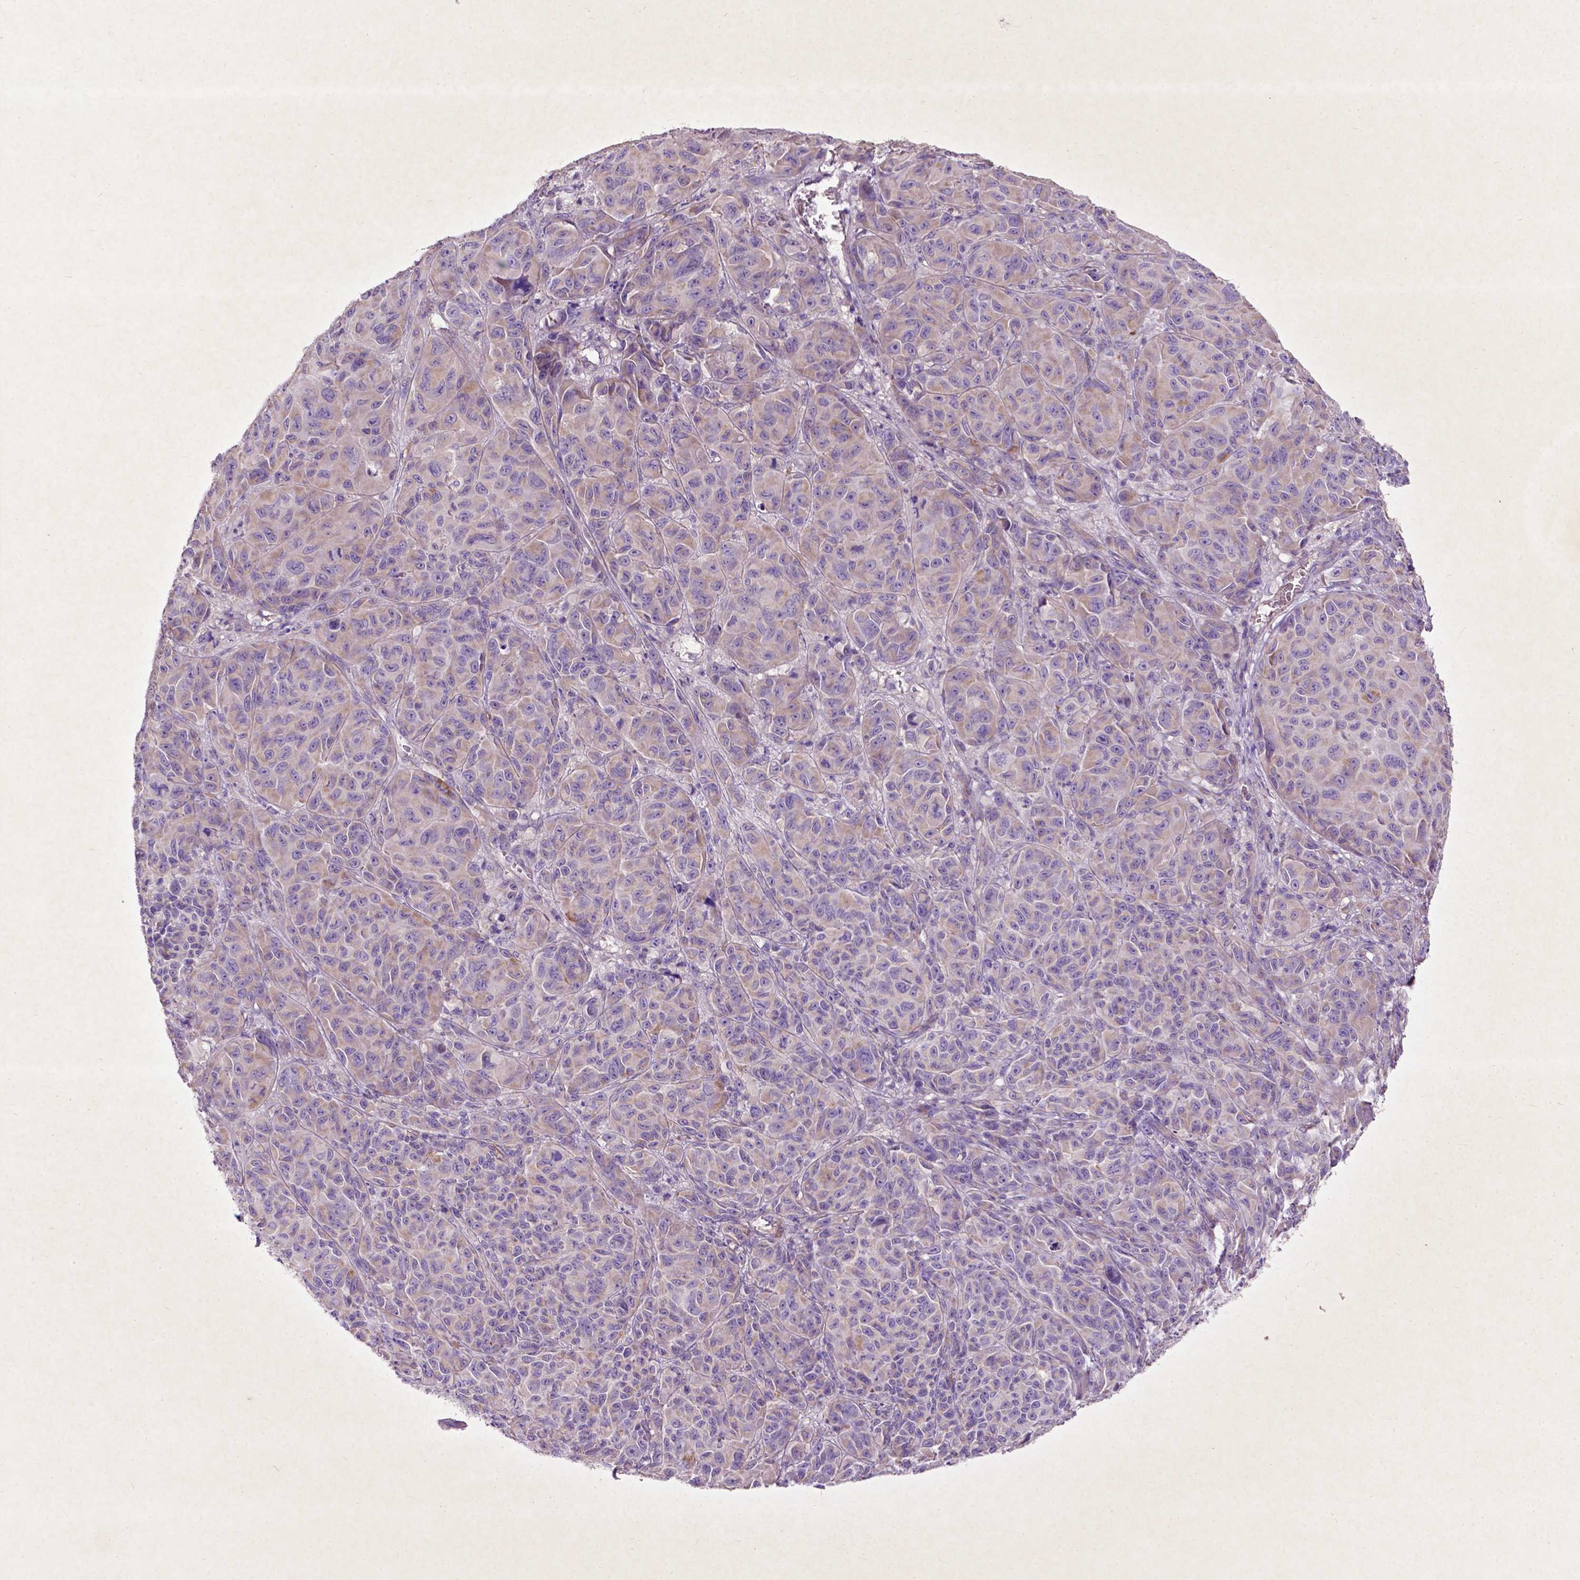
{"staining": {"intensity": "weak", "quantity": "<25%", "location": "cytoplasmic/membranous"}, "tissue": "melanoma", "cell_type": "Tumor cells", "image_type": "cancer", "snomed": [{"axis": "morphology", "description": "Malignant melanoma, NOS"}, {"axis": "topography", "description": "Vulva, labia, clitoris and Bartholin´s gland, NO"}], "caption": "This image is of malignant melanoma stained with IHC to label a protein in brown with the nuclei are counter-stained blue. There is no positivity in tumor cells. (Brightfield microscopy of DAB immunohistochemistry (IHC) at high magnification).", "gene": "THEGL", "patient": {"sex": "female", "age": 75}}